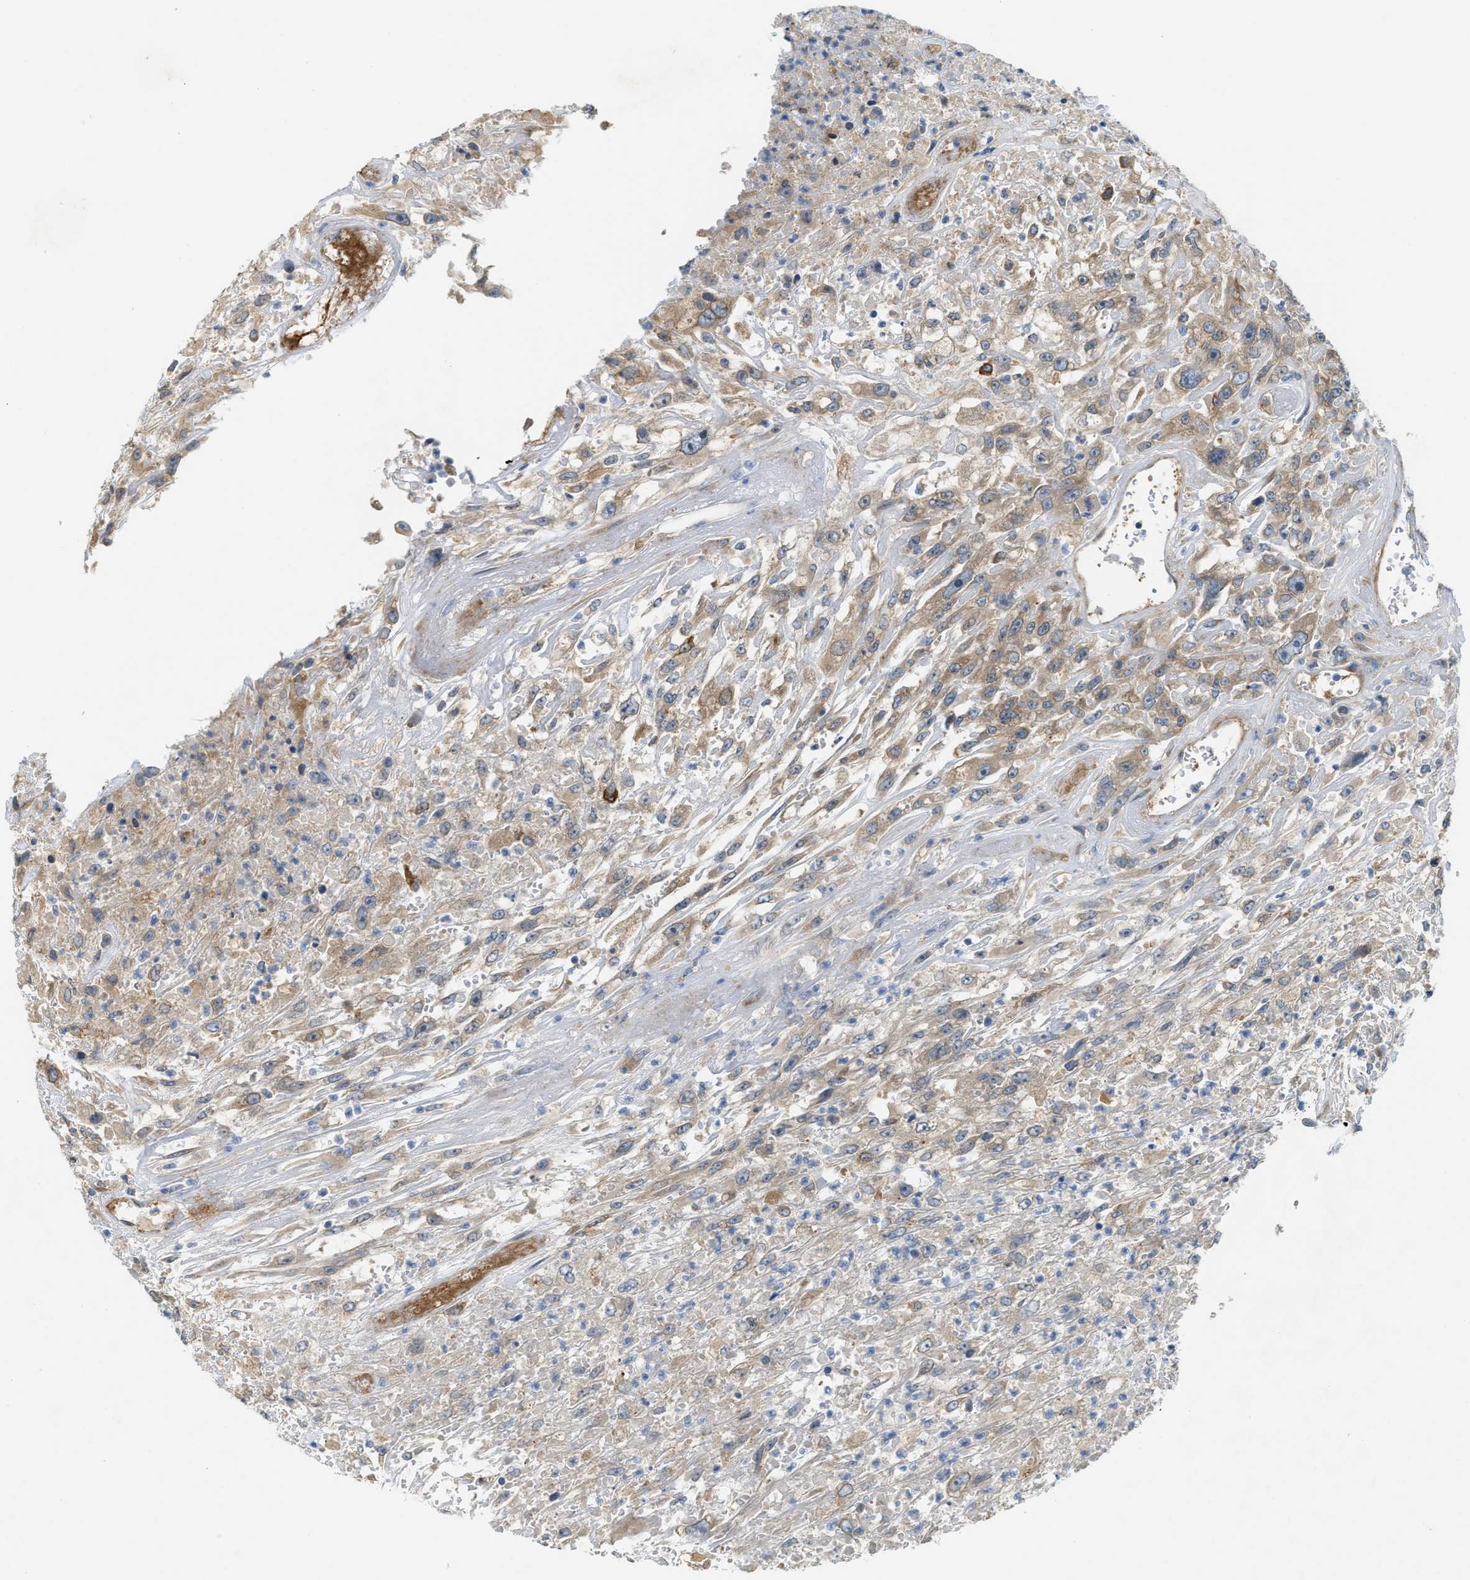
{"staining": {"intensity": "weak", "quantity": ">75%", "location": "cytoplasmic/membranous"}, "tissue": "urothelial cancer", "cell_type": "Tumor cells", "image_type": "cancer", "snomed": [{"axis": "morphology", "description": "Urothelial carcinoma, High grade"}, {"axis": "topography", "description": "Urinary bladder"}], "caption": "Immunohistochemical staining of human urothelial cancer shows weak cytoplasmic/membranous protein expression in about >75% of tumor cells. The staining was performed using DAB to visualize the protein expression in brown, while the nuclei were stained in blue with hematoxylin (Magnification: 20x).", "gene": "KLHDC10", "patient": {"sex": "male", "age": 46}}